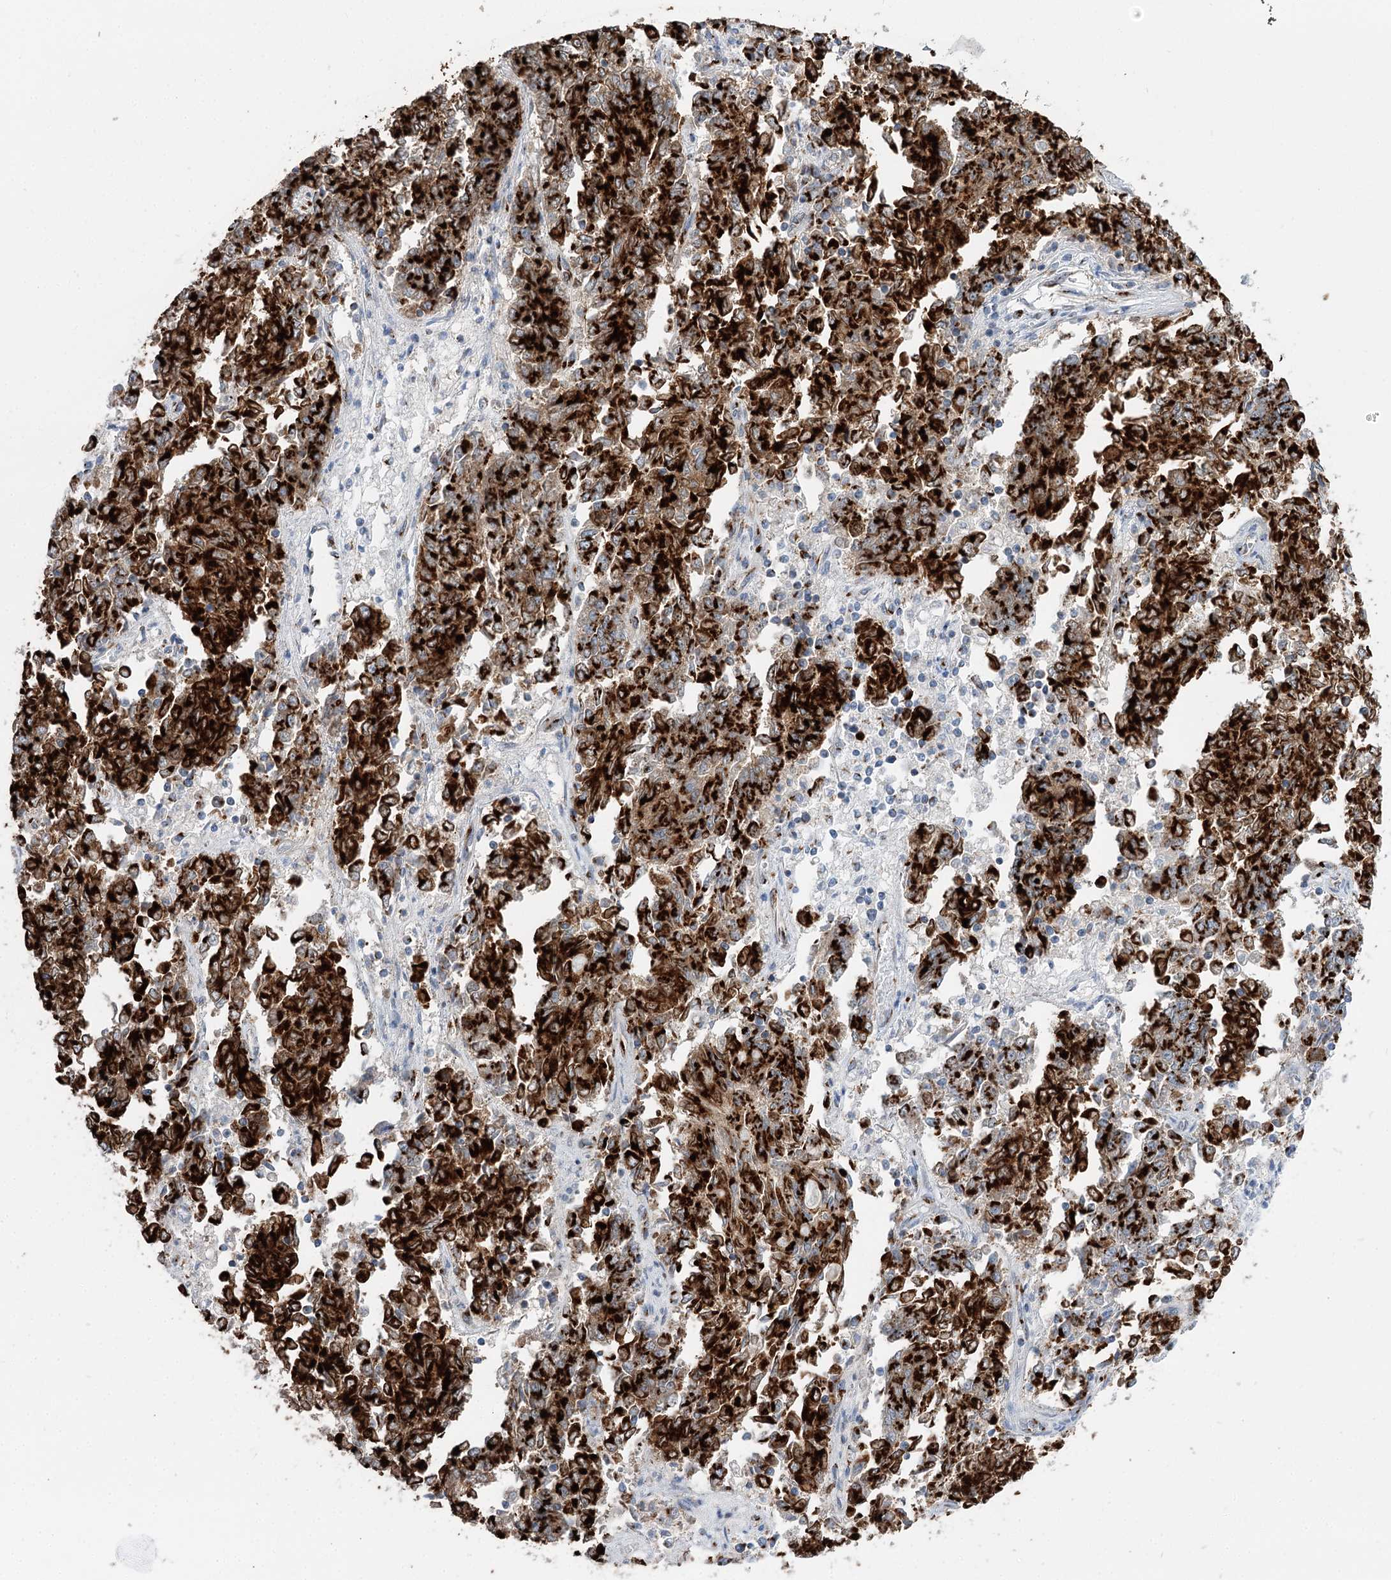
{"staining": {"intensity": "strong", "quantity": ">75%", "location": "cytoplasmic/membranous"}, "tissue": "endometrial cancer", "cell_type": "Tumor cells", "image_type": "cancer", "snomed": [{"axis": "morphology", "description": "Adenocarcinoma, NOS"}, {"axis": "topography", "description": "Endometrium"}], "caption": "A high-resolution micrograph shows immunohistochemistry (IHC) staining of adenocarcinoma (endometrial), which reveals strong cytoplasmic/membranous staining in about >75% of tumor cells.", "gene": "TMEM165", "patient": {"sex": "female", "age": 80}}